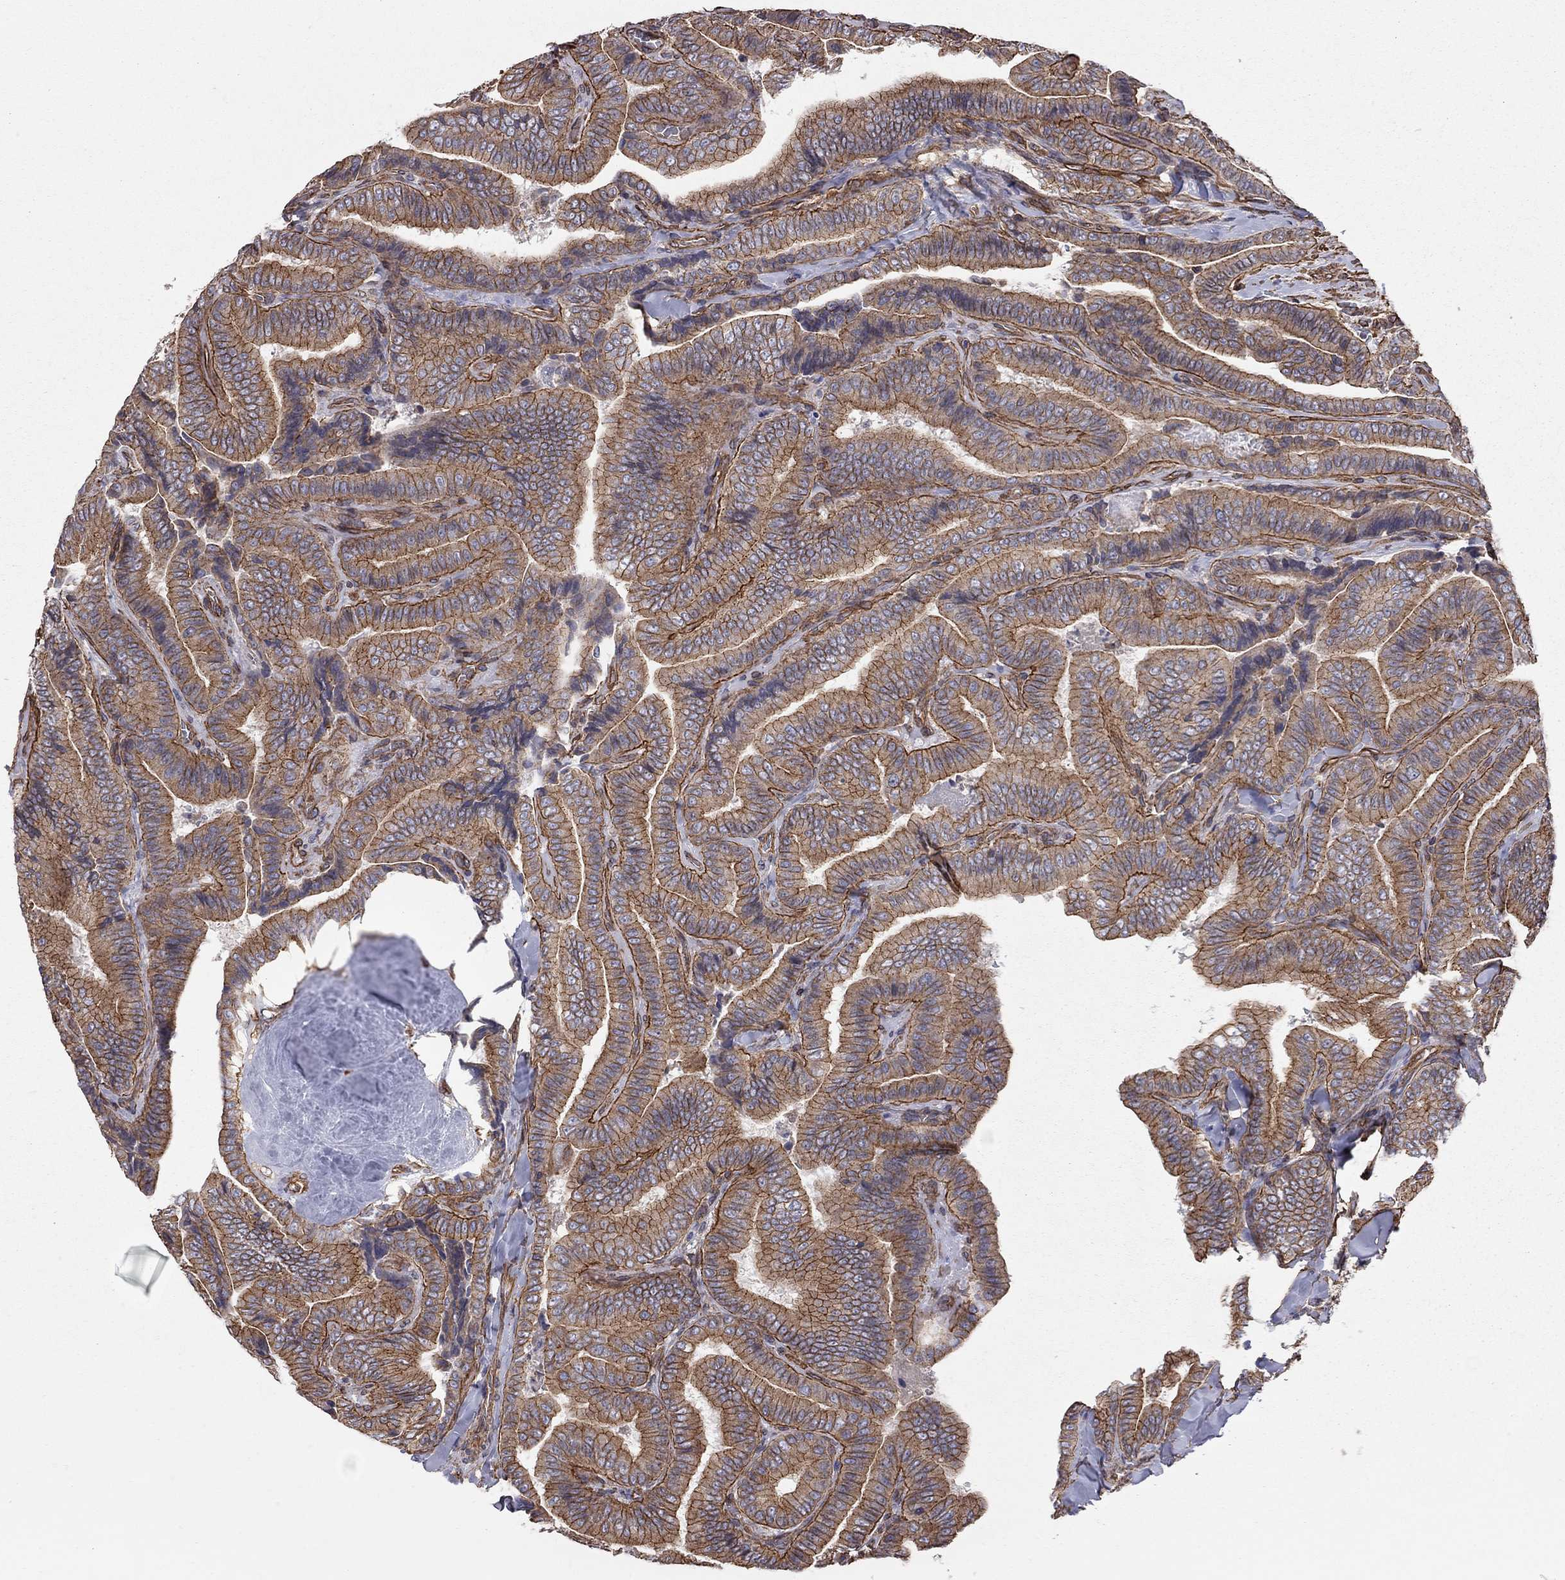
{"staining": {"intensity": "strong", "quantity": ">75%", "location": "cytoplasmic/membranous"}, "tissue": "thyroid cancer", "cell_type": "Tumor cells", "image_type": "cancer", "snomed": [{"axis": "morphology", "description": "Papillary adenocarcinoma, NOS"}, {"axis": "topography", "description": "Thyroid gland"}], "caption": "Human thyroid cancer (papillary adenocarcinoma) stained for a protein (brown) reveals strong cytoplasmic/membranous positive positivity in approximately >75% of tumor cells.", "gene": "BICDL2", "patient": {"sex": "male", "age": 61}}